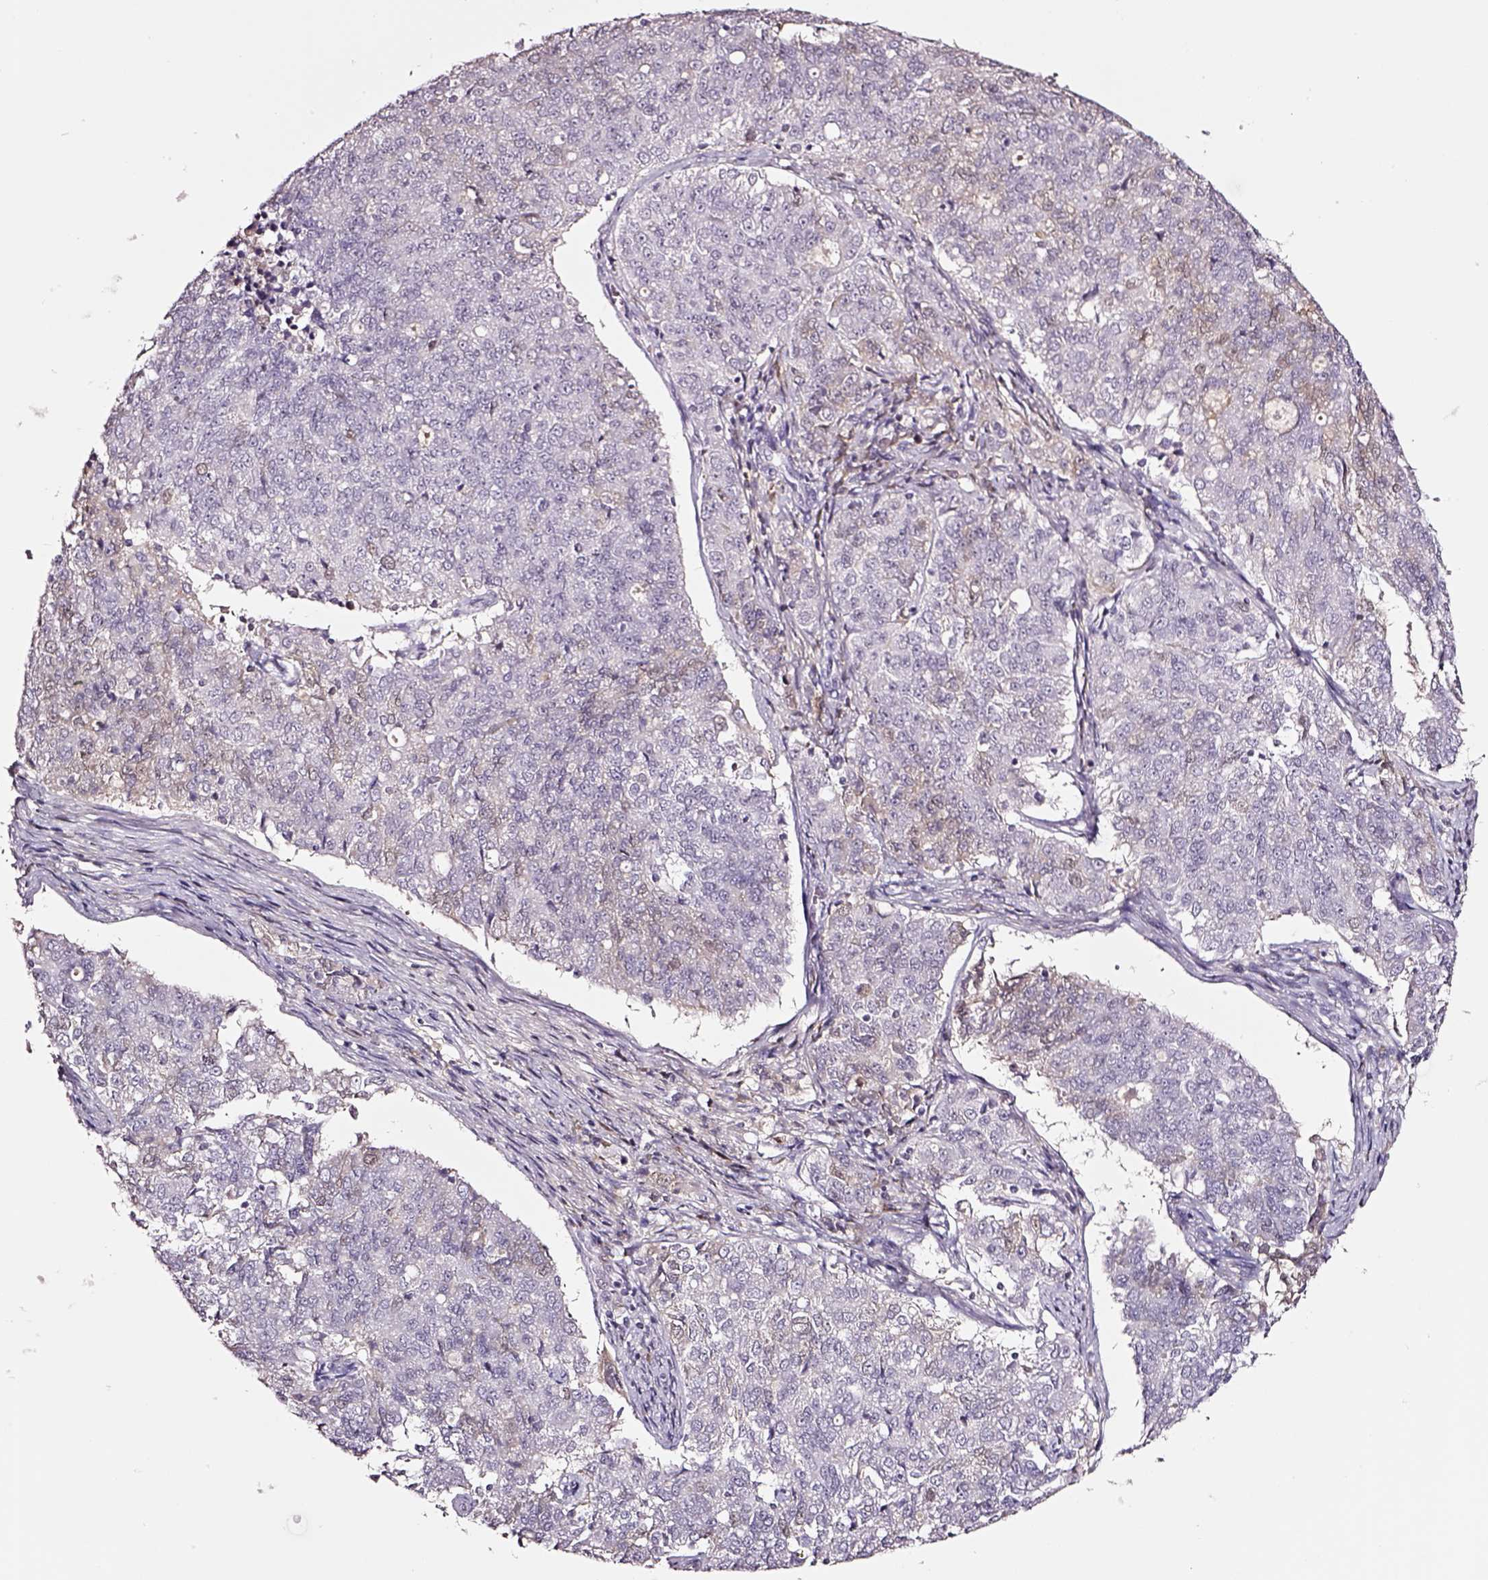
{"staining": {"intensity": "negative", "quantity": "none", "location": "none"}, "tissue": "endometrial cancer", "cell_type": "Tumor cells", "image_type": "cancer", "snomed": [{"axis": "morphology", "description": "Adenocarcinoma, NOS"}, {"axis": "topography", "description": "Endometrium"}], "caption": "Endometrial adenocarcinoma was stained to show a protein in brown. There is no significant positivity in tumor cells. The staining is performed using DAB brown chromogen with nuclei counter-stained in using hematoxylin.", "gene": "SMIM17", "patient": {"sex": "female", "age": 43}}